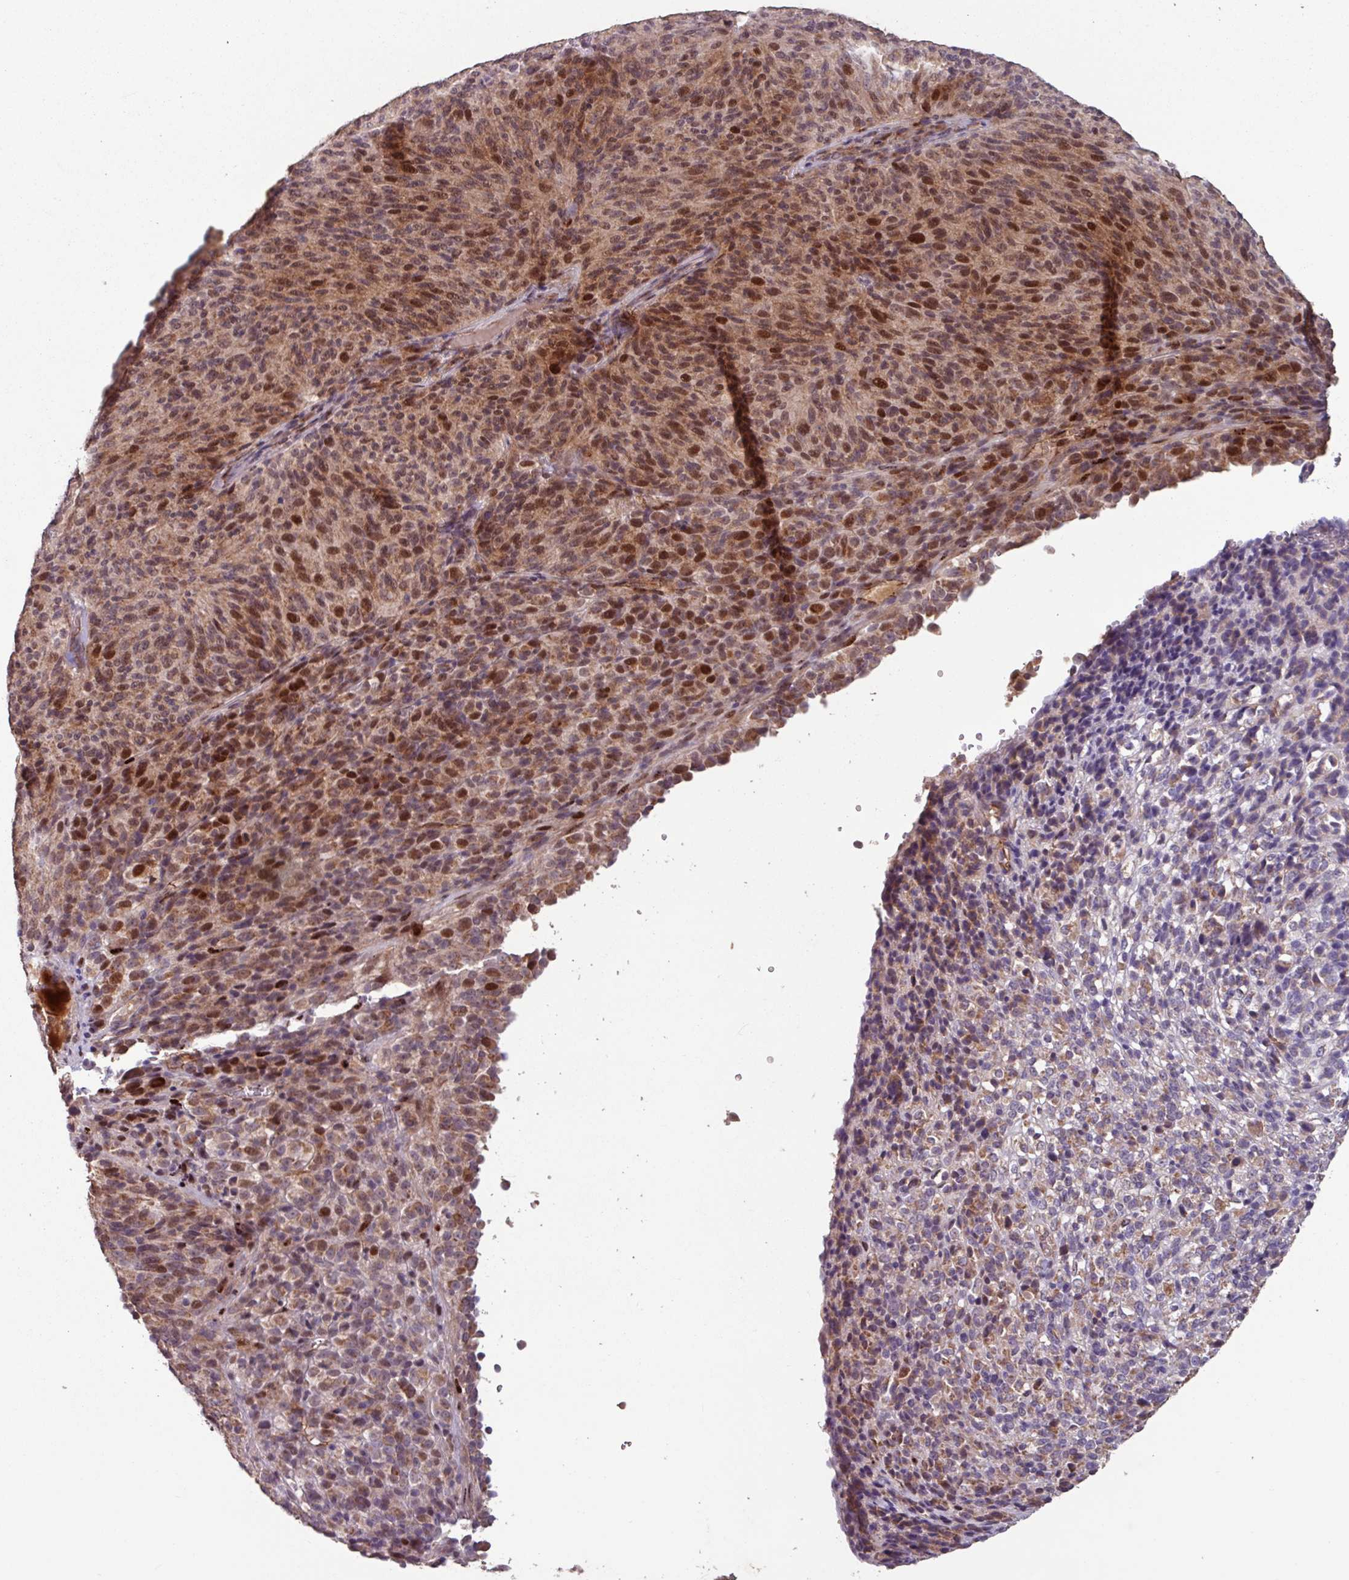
{"staining": {"intensity": "strong", "quantity": "25%-75%", "location": "cytoplasmic/membranous,nuclear"}, "tissue": "melanoma", "cell_type": "Tumor cells", "image_type": "cancer", "snomed": [{"axis": "morphology", "description": "Malignant melanoma, Metastatic site"}, {"axis": "topography", "description": "Brain"}], "caption": "Protein analysis of melanoma tissue displays strong cytoplasmic/membranous and nuclear positivity in about 25%-75% of tumor cells. The staining is performed using DAB brown chromogen to label protein expression. The nuclei are counter-stained blue using hematoxylin.", "gene": "TMEM88", "patient": {"sex": "female", "age": 56}}